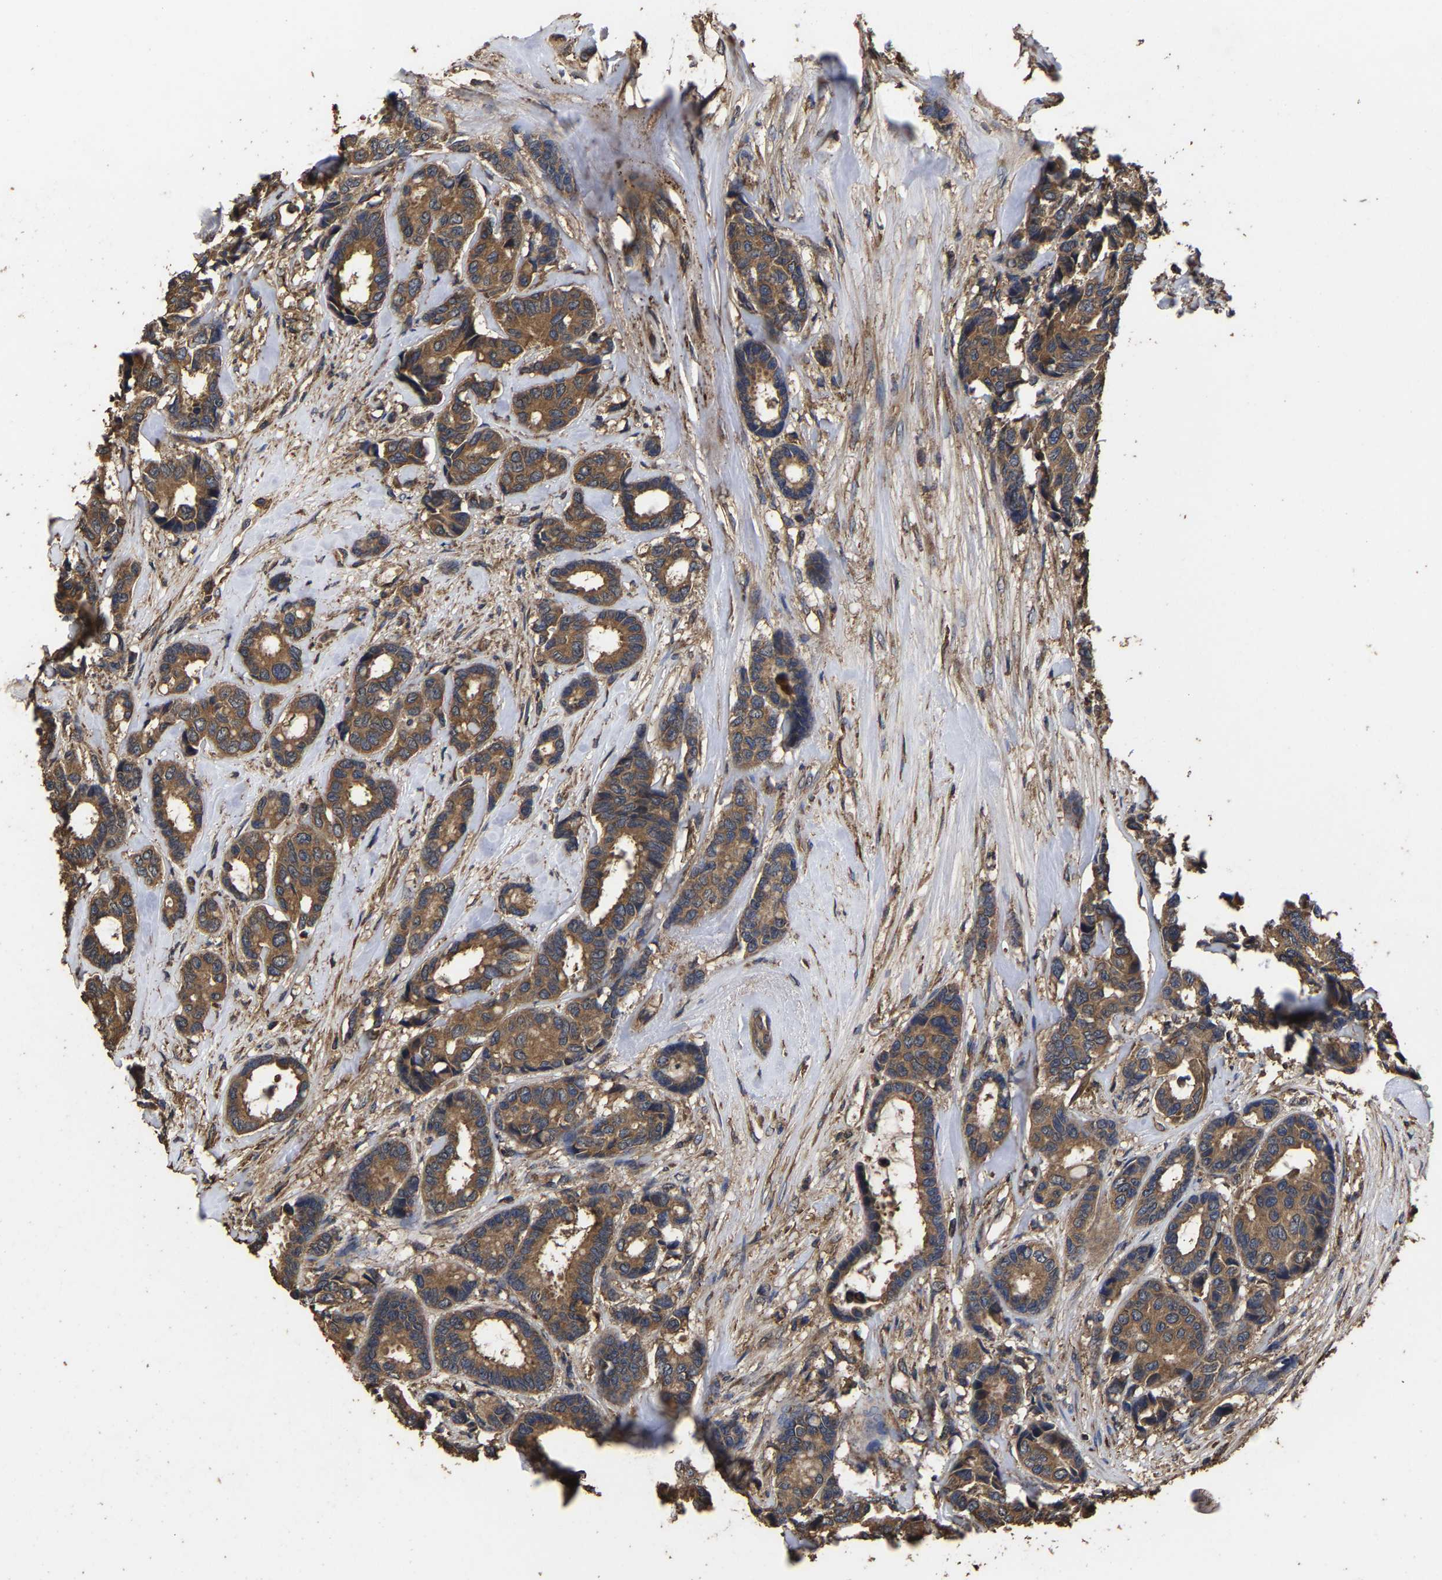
{"staining": {"intensity": "moderate", "quantity": ">75%", "location": "cytoplasmic/membranous"}, "tissue": "breast cancer", "cell_type": "Tumor cells", "image_type": "cancer", "snomed": [{"axis": "morphology", "description": "Duct carcinoma"}, {"axis": "topography", "description": "Breast"}], "caption": "The image demonstrates immunohistochemical staining of breast cancer (infiltrating ductal carcinoma). There is moderate cytoplasmic/membranous expression is identified in approximately >75% of tumor cells. (DAB (3,3'-diaminobenzidine) IHC, brown staining for protein, blue staining for nuclei).", "gene": "ITCH", "patient": {"sex": "female", "age": 87}}